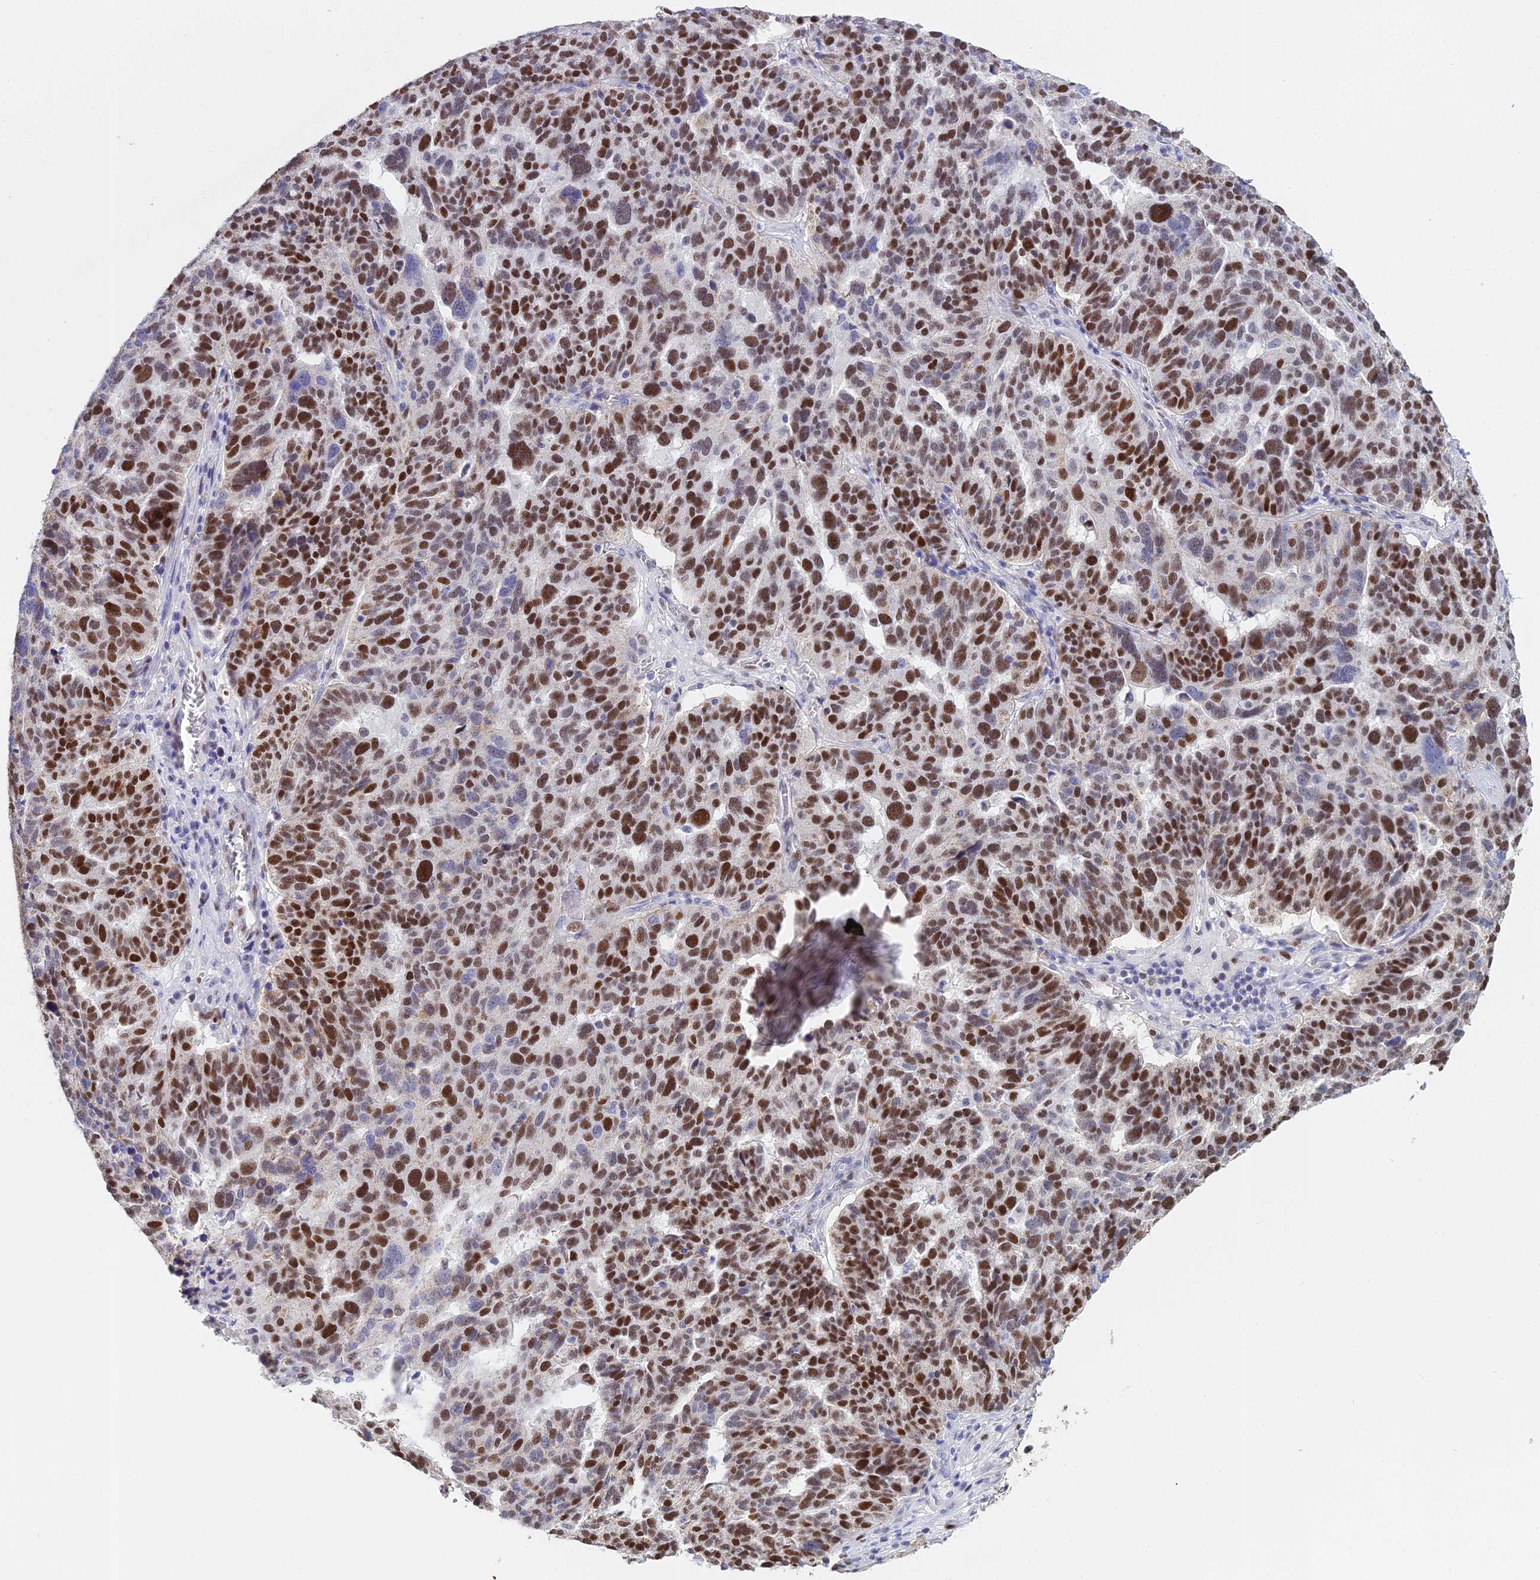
{"staining": {"intensity": "strong", "quantity": "25%-75%", "location": "nuclear"}, "tissue": "ovarian cancer", "cell_type": "Tumor cells", "image_type": "cancer", "snomed": [{"axis": "morphology", "description": "Cystadenocarcinoma, serous, NOS"}, {"axis": "topography", "description": "Ovary"}], "caption": "An image showing strong nuclear expression in about 25%-75% of tumor cells in ovarian cancer (serous cystadenocarcinoma), as visualized by brown immunohistochemical staining.", "gene": "MCM2", "patient": {"sex": "female", "age": 59}}